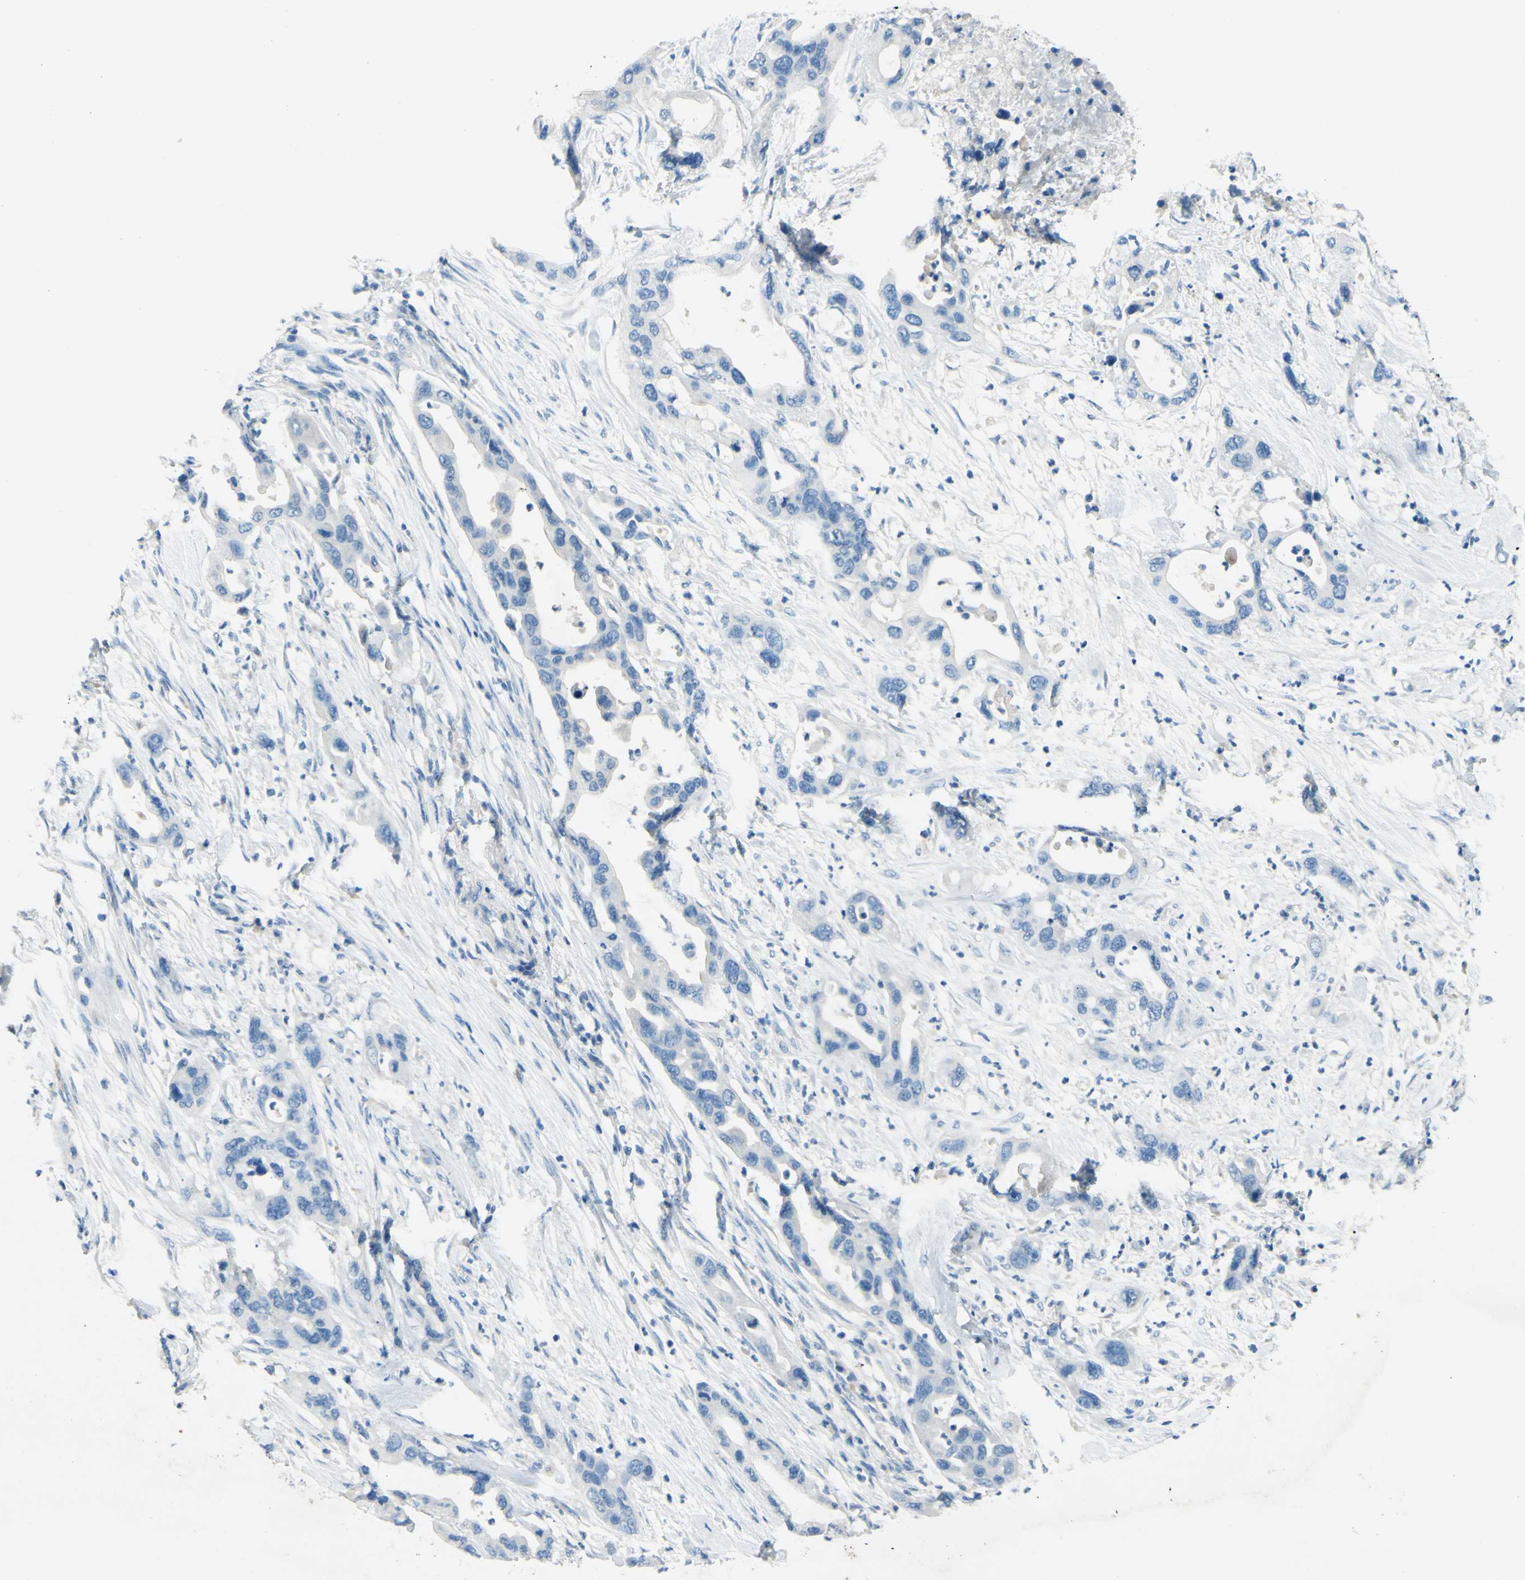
{"staining": {"intensity": "negative", "quantity": "none", "location": "none"}, "tissue": "pancreatic cancer", "cell_type": "Tumor cells", "image_type": "cancer", "snomed": [{"axis": "morphology", "description": "Adenocarcinoma, NOS"}, {"axis": "topography", "description": "Pancreas"}], "caption": "IHC of pancreatic adenocarcinoma displays no expression in tumor cells.", "gene": "CDH10", "patient": {"sex": "female", "age": 71}}